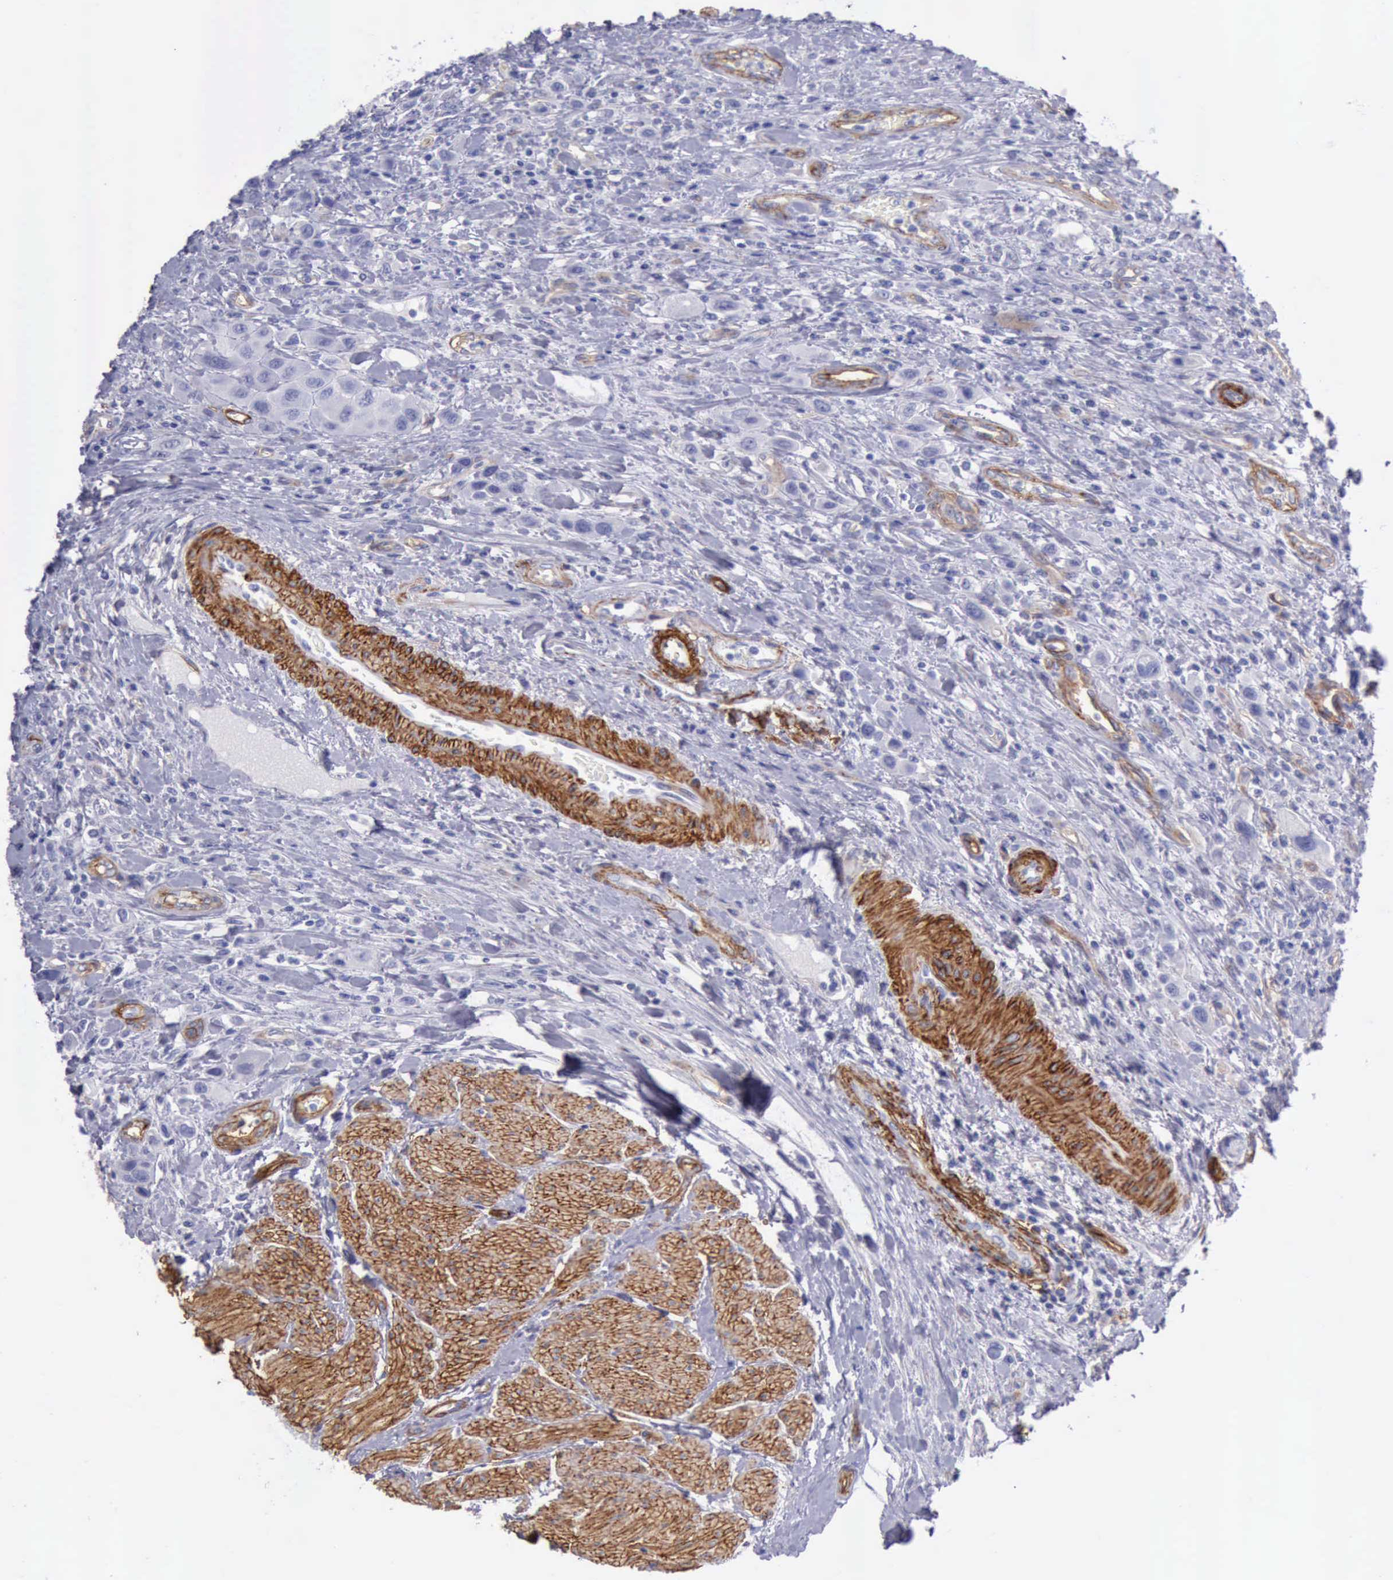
{"staining": {"intensity": "negative", "quantity": "none", "location": "none"}, "tissue": "urothelial cancer", "cell_type": "Tumor cells", "image_type": "cancer", "snomed": [{"axis": "morphology", "description": "Urothelial carcinoma, High grade"}, {"axis": "topography", "description": "Urinary bladder"}], "caption": "Tumor cells show no significant expression in urothelial cancer. (Stains: DAB immunohistochemistry (IHC) with hematoxylin counter stain, Microscopy: brightfield microscopy at high magnification).", "gene": "AOC3", "patient": {"sex": "male", "age": 50}}